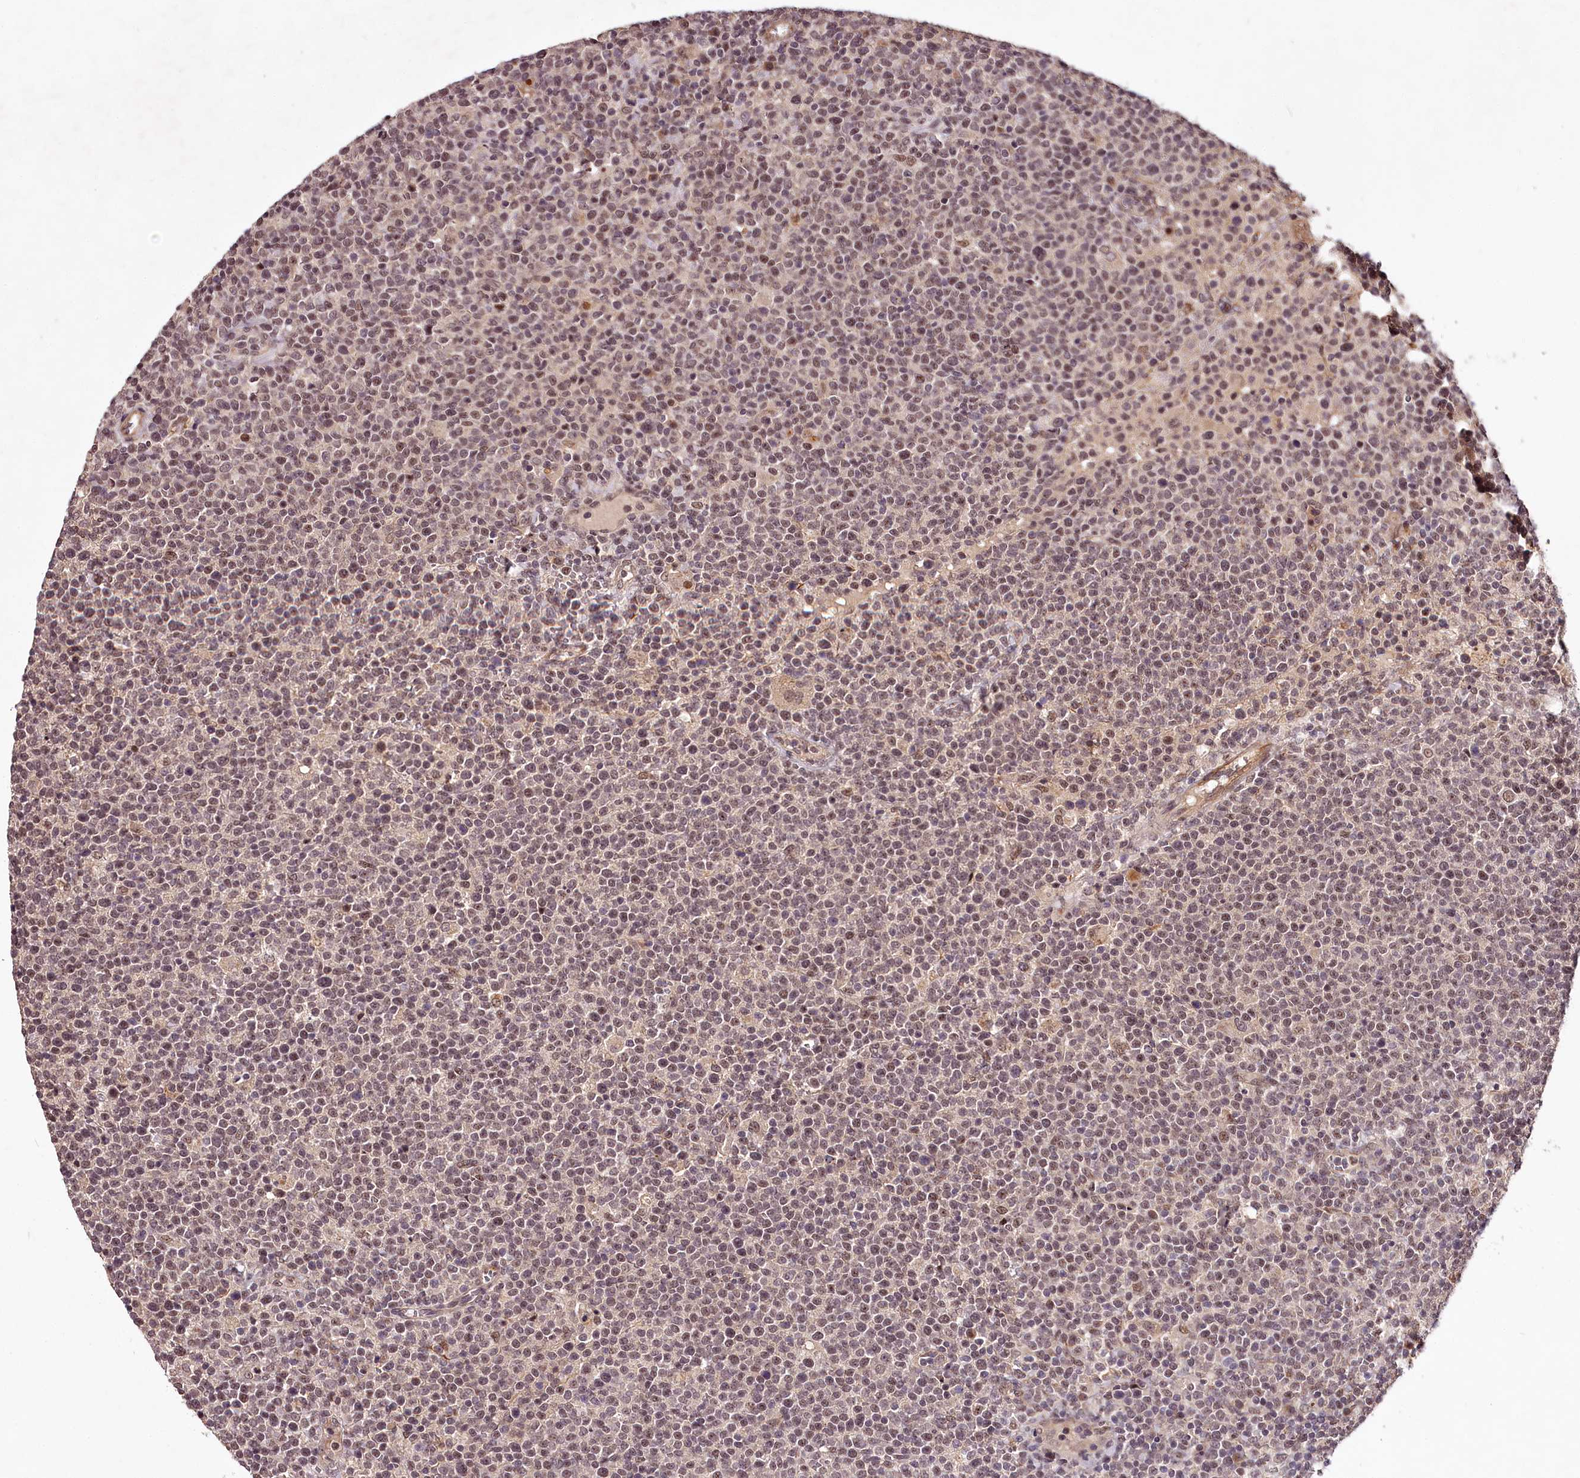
{"staining": {"intensity": "moderate", "quantity": "25%-75%", "location": "nuclear"}, "tissue": "lymphoma", "cell_type": "Tumor cells", "image_type": "cancer", "snomed": [{"axis": "morphology", "description": "Malignant lymphoma, non-Hodgkin's type, High grade"}, {"axis": "topography", "description": "Lymph node"}], "caption": "A micrograph showing moderate nuclear positivity in approximately 25%-75% of tumor cells in high-grade malignant lymphoma, non-Hodgkin's type, as visualized by brown immunohistochemical staining.", "gene": "MAML3", "patient": {"sex": "male", "age": 61}}